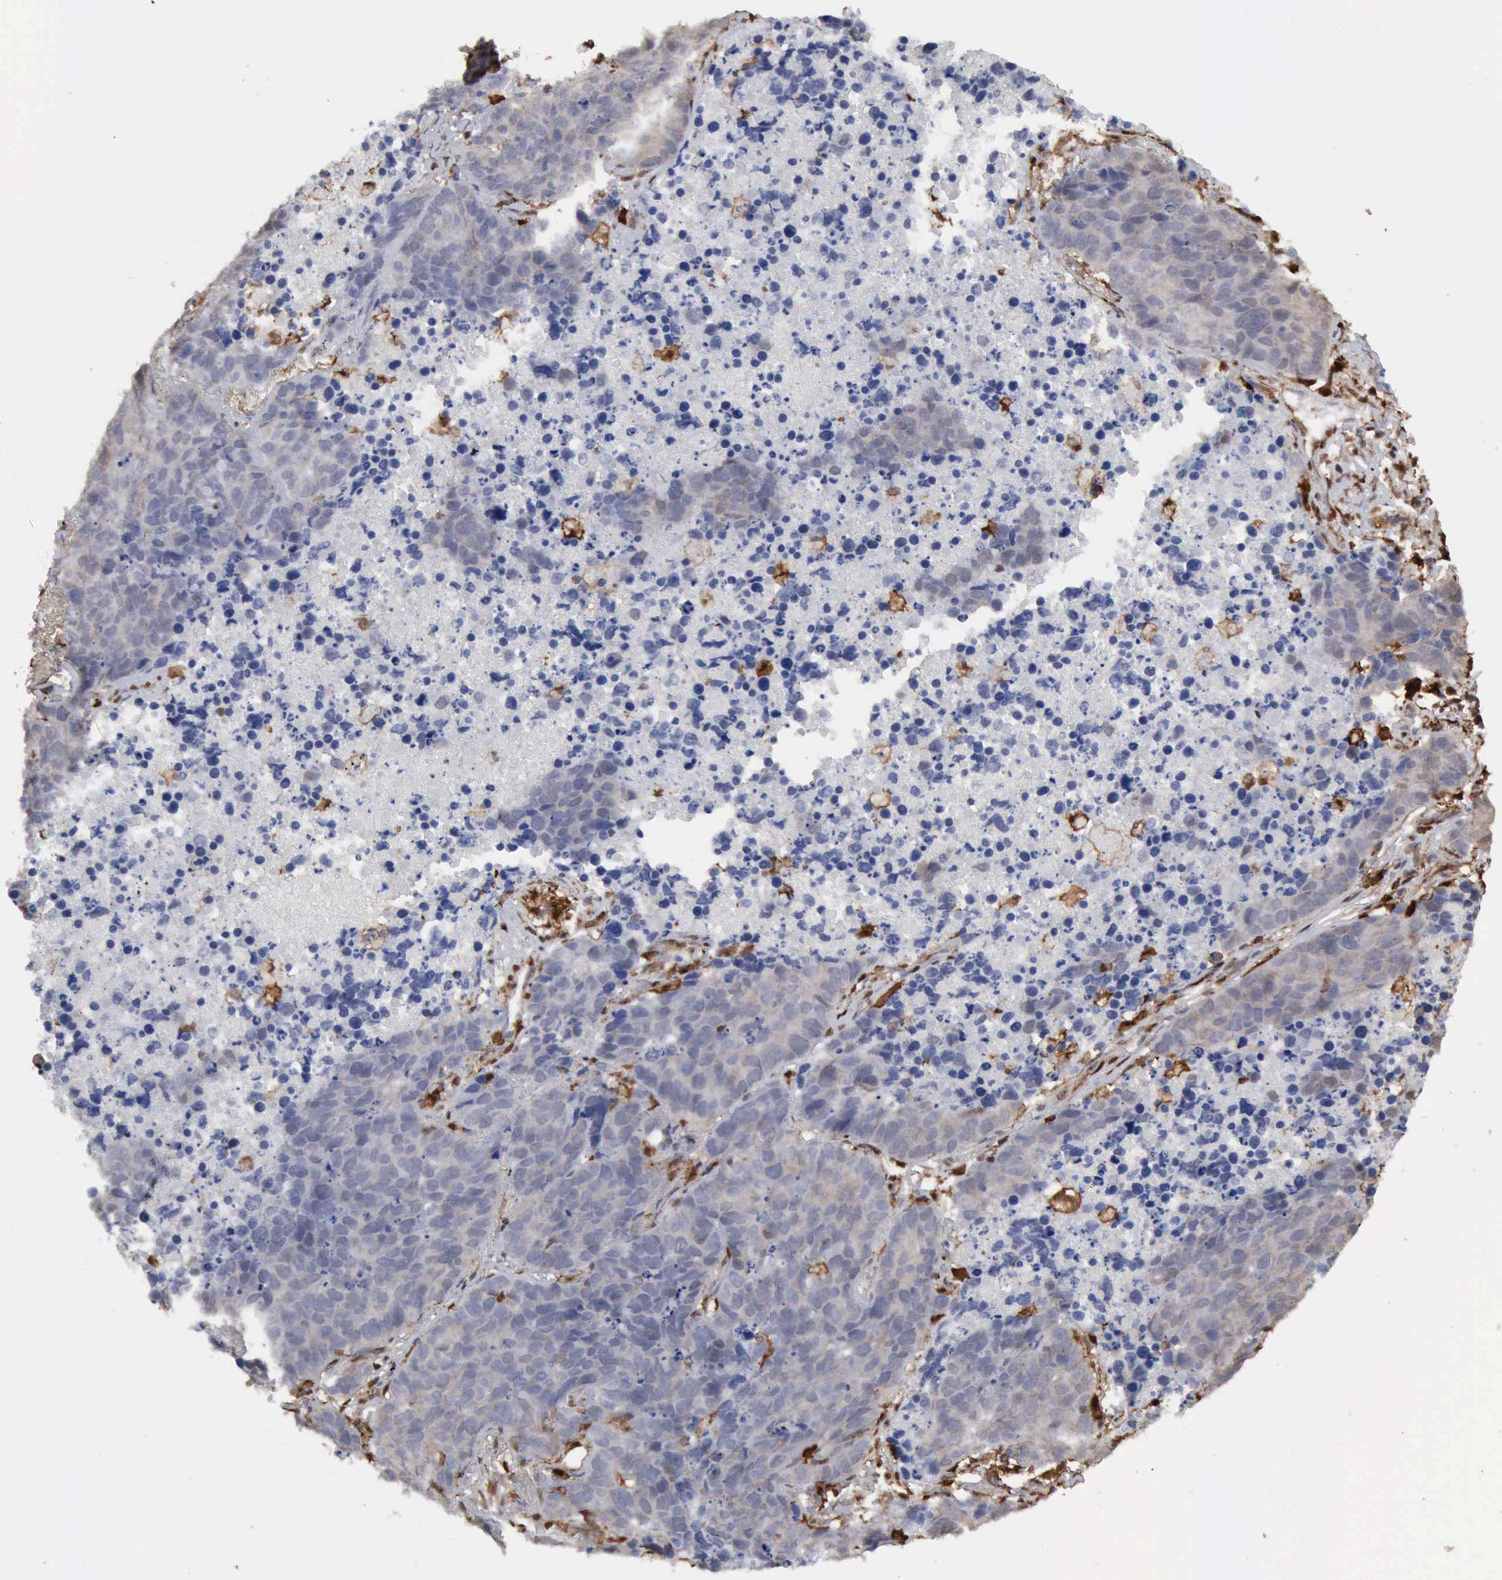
{"staining": {"intensity": "negative", "quantity": "none", "location": "none"}, "tissue": "lung cancer", "cell_type": "Tumor cells", "image_type": "cancer", "snomed": [{"axis": "morphology", "description": "Carcinoid, malignant, NOS"}, {"axis": "topography", "description": "Lung"}], "caption": "DAB immunohistochemical staining of lung cancer exhibits no significant staining in tumor cells.", "gene": "STAT1", "patient": {"sex": "male", "age": 60}}